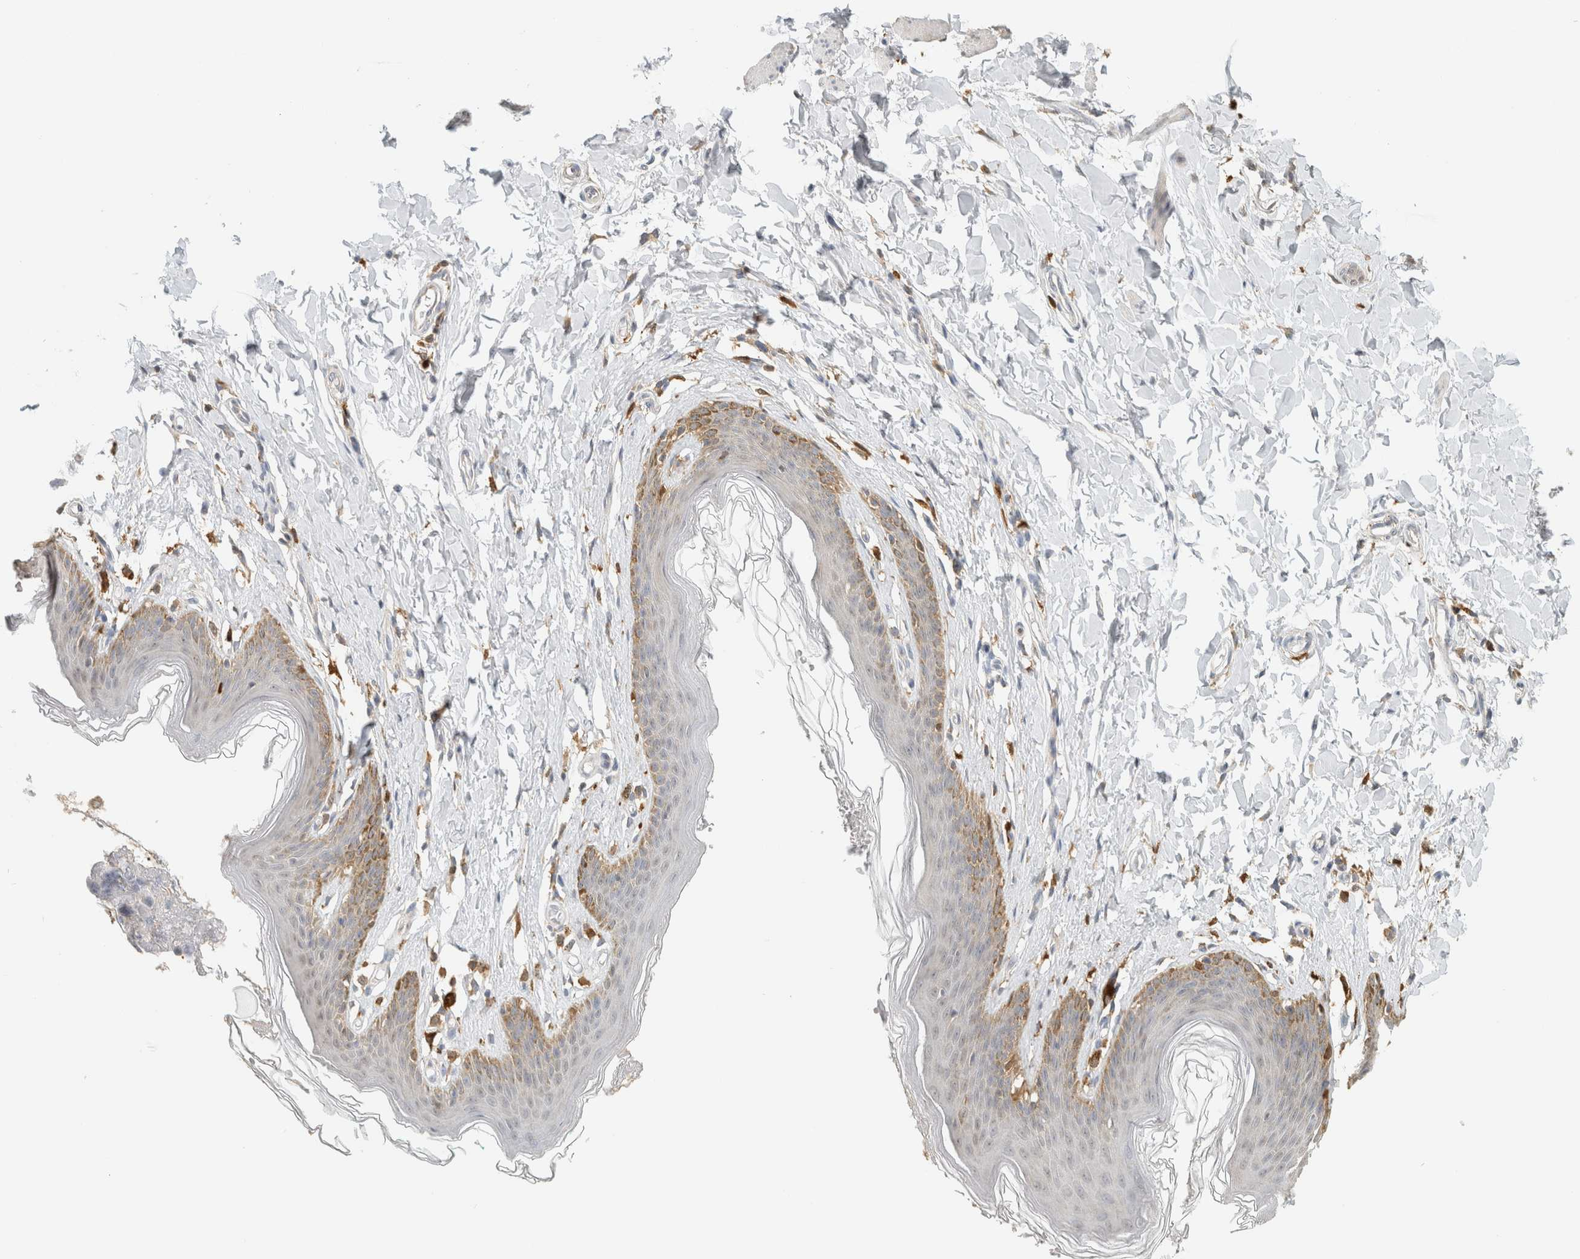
{"staining": {"intensity": "moderate", "quantity": "25%-75%", "location": "cytoplasmic/membranous"}, "tissue": "skin", "cell_type": "Epidermal cells", "image_type": "normal", "snomed": [{"axis": "morphology", "description": "Normal tissue, NOS"}, {"axis": "topography", "description": "Vulva"}], "caption": "Immunohistochemical staining of unremarkable human skin displays moderate cytoplasmic/membranous protein positivity in approximately 25%-75% of epidermal cells.", "gene": "CAPG", "patient": {"sex": "female", "age": 66}}